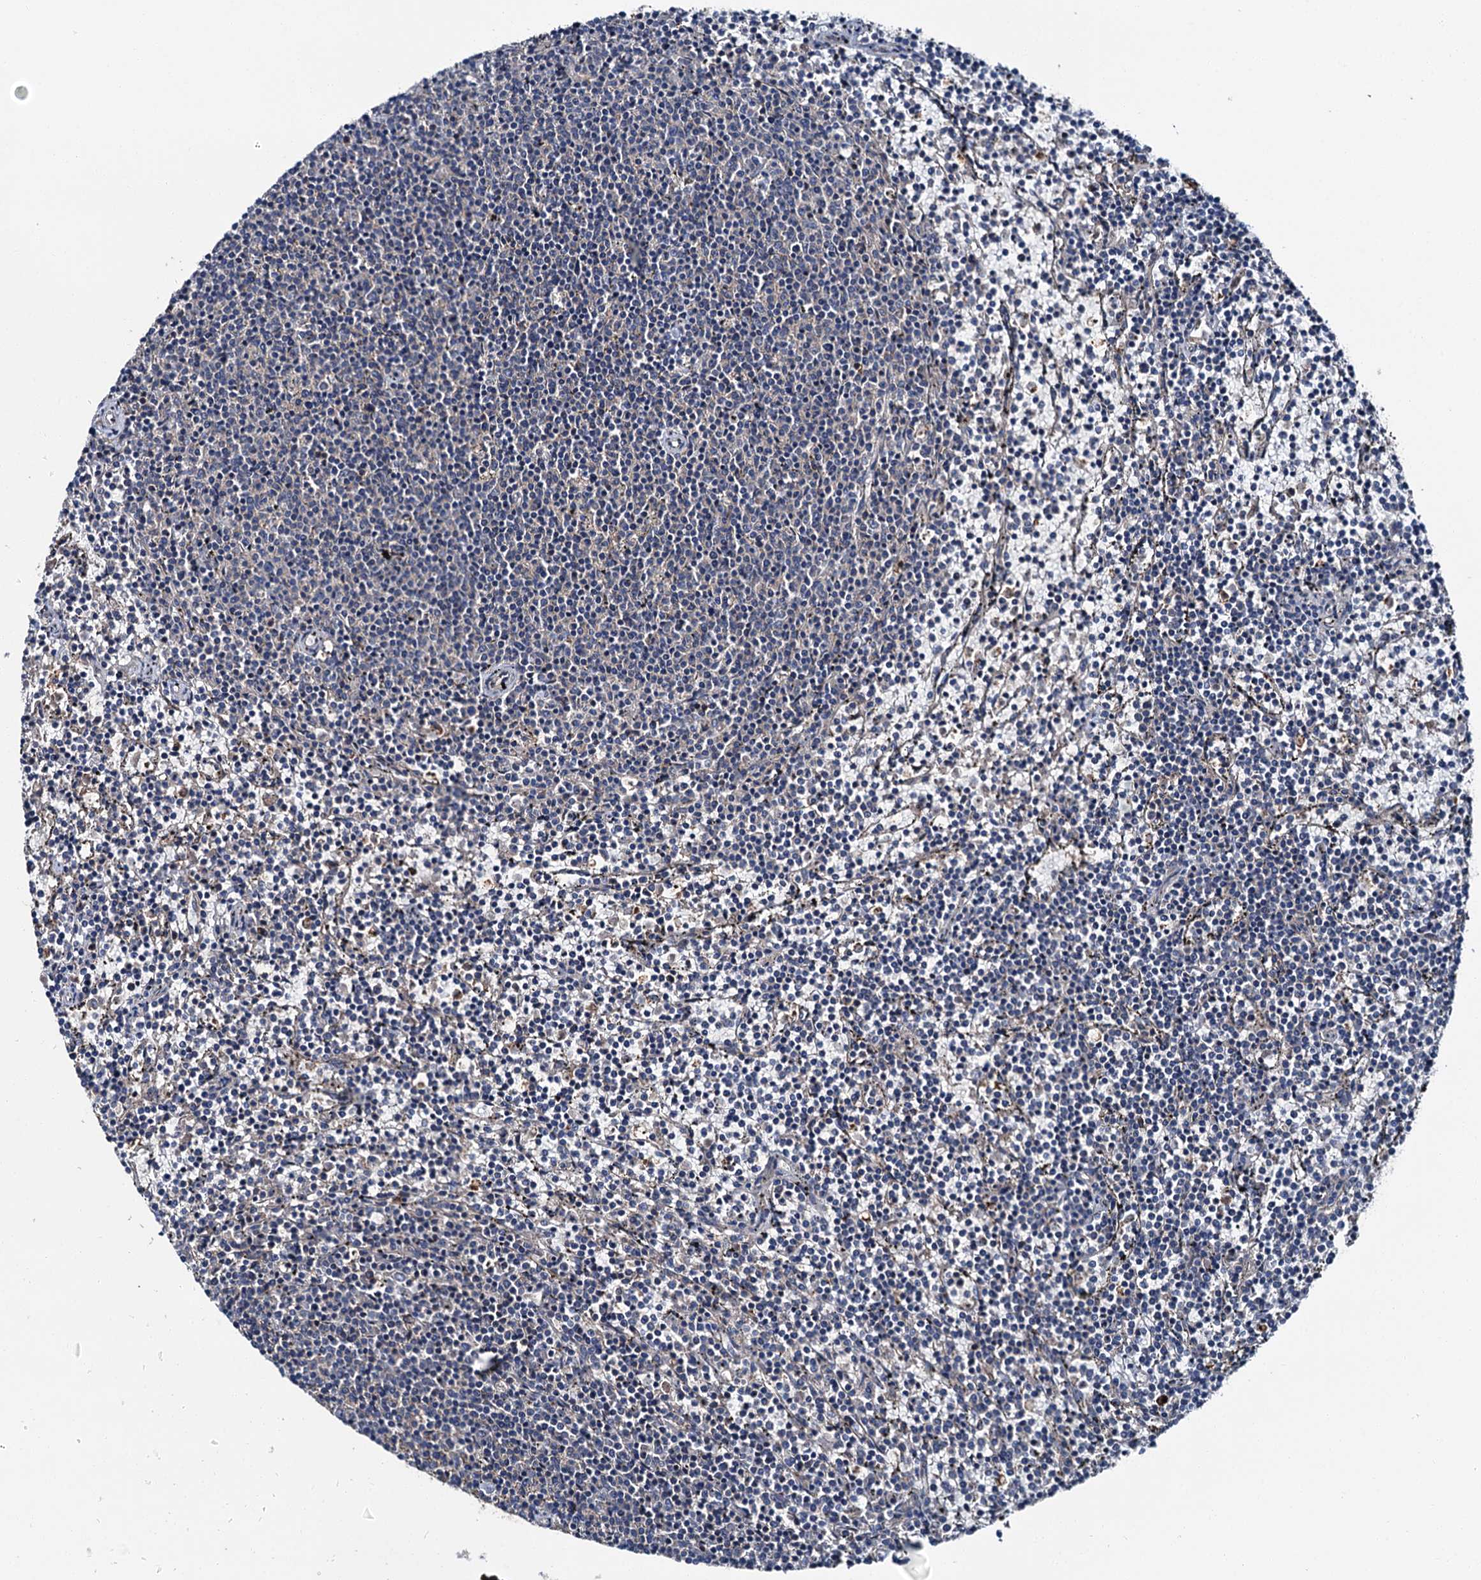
{"staining": {"intensity": "negative", "quantity": "none", "location": "none"}, "tissue": "lymphoma", "cell_type": "Tumor cells", "image_type": "cancer", "snomed": [{"axis": "morphology", "description": "Malignant lymphoma, non-Hodgkin's type, Low grade"}, {"axis": "topography", "description": "Spleen"}], "caption": "An immunohistochemistry (IHC) micrograph of lymphoma is shown. There is no staining in tumor cells of lymphoma.", "gene": "SLC22A25", "patient": {"sex": "female", "age": 50}}